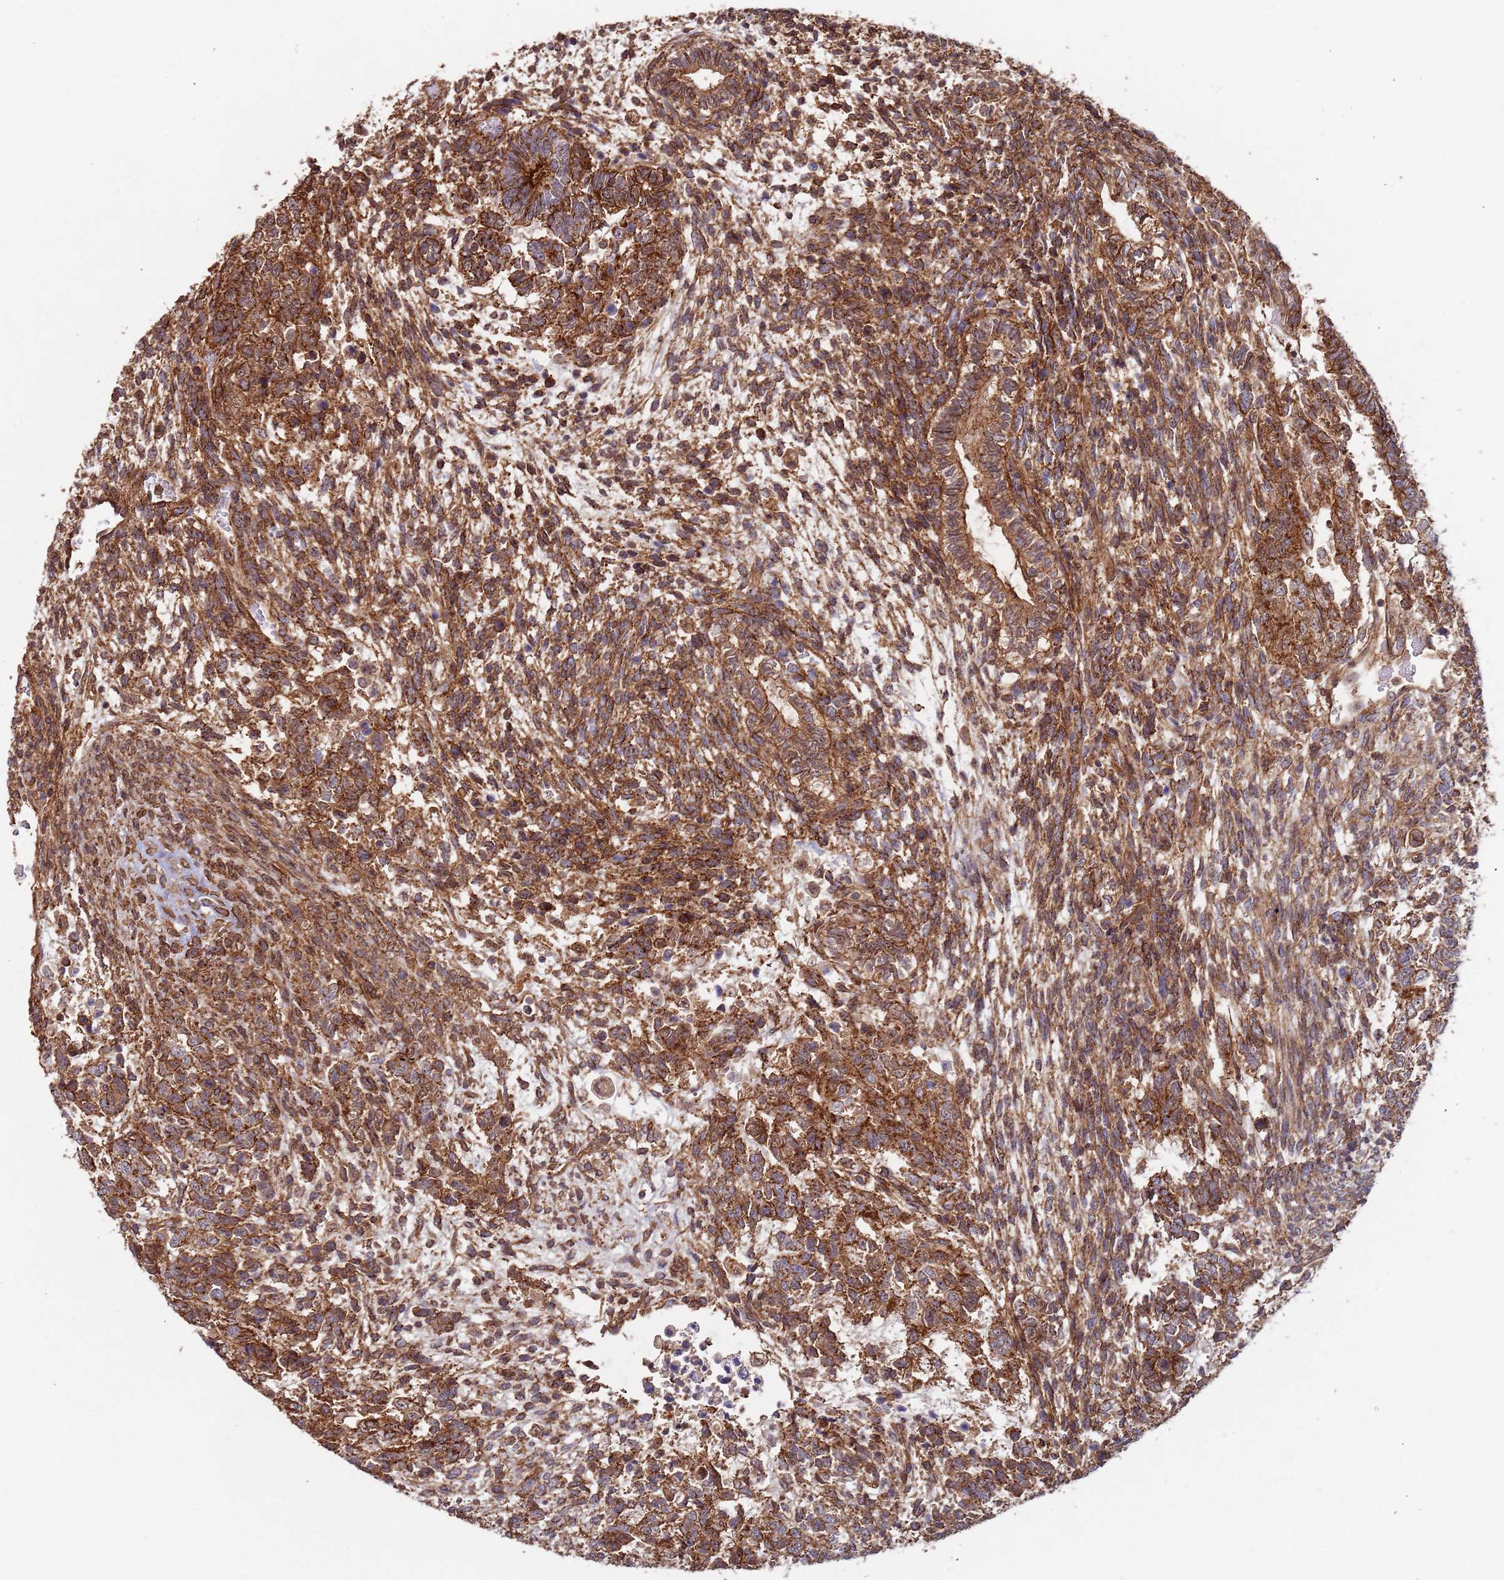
{"staining": {"intensity": "strong", "quantity": ">75%", "location": "cytoplasmic/membranous"}, "tissue": "testis cancer", "cell_type": "Tumor cells", "image_type": "cancer", "snomed": [{"axis": "morphology", "description": "Carcinoma, Embryonal, NOS"}, {"axis": "topography", "description": "Testis"}], "caption": "Testis embryonal carcinoma stained with IHC shows strong cytoplasmic/membranous positivity in about >75% of tumor cells.", "gene": "KANSL1L", "patient": {"sex": "male", "age": 23}}